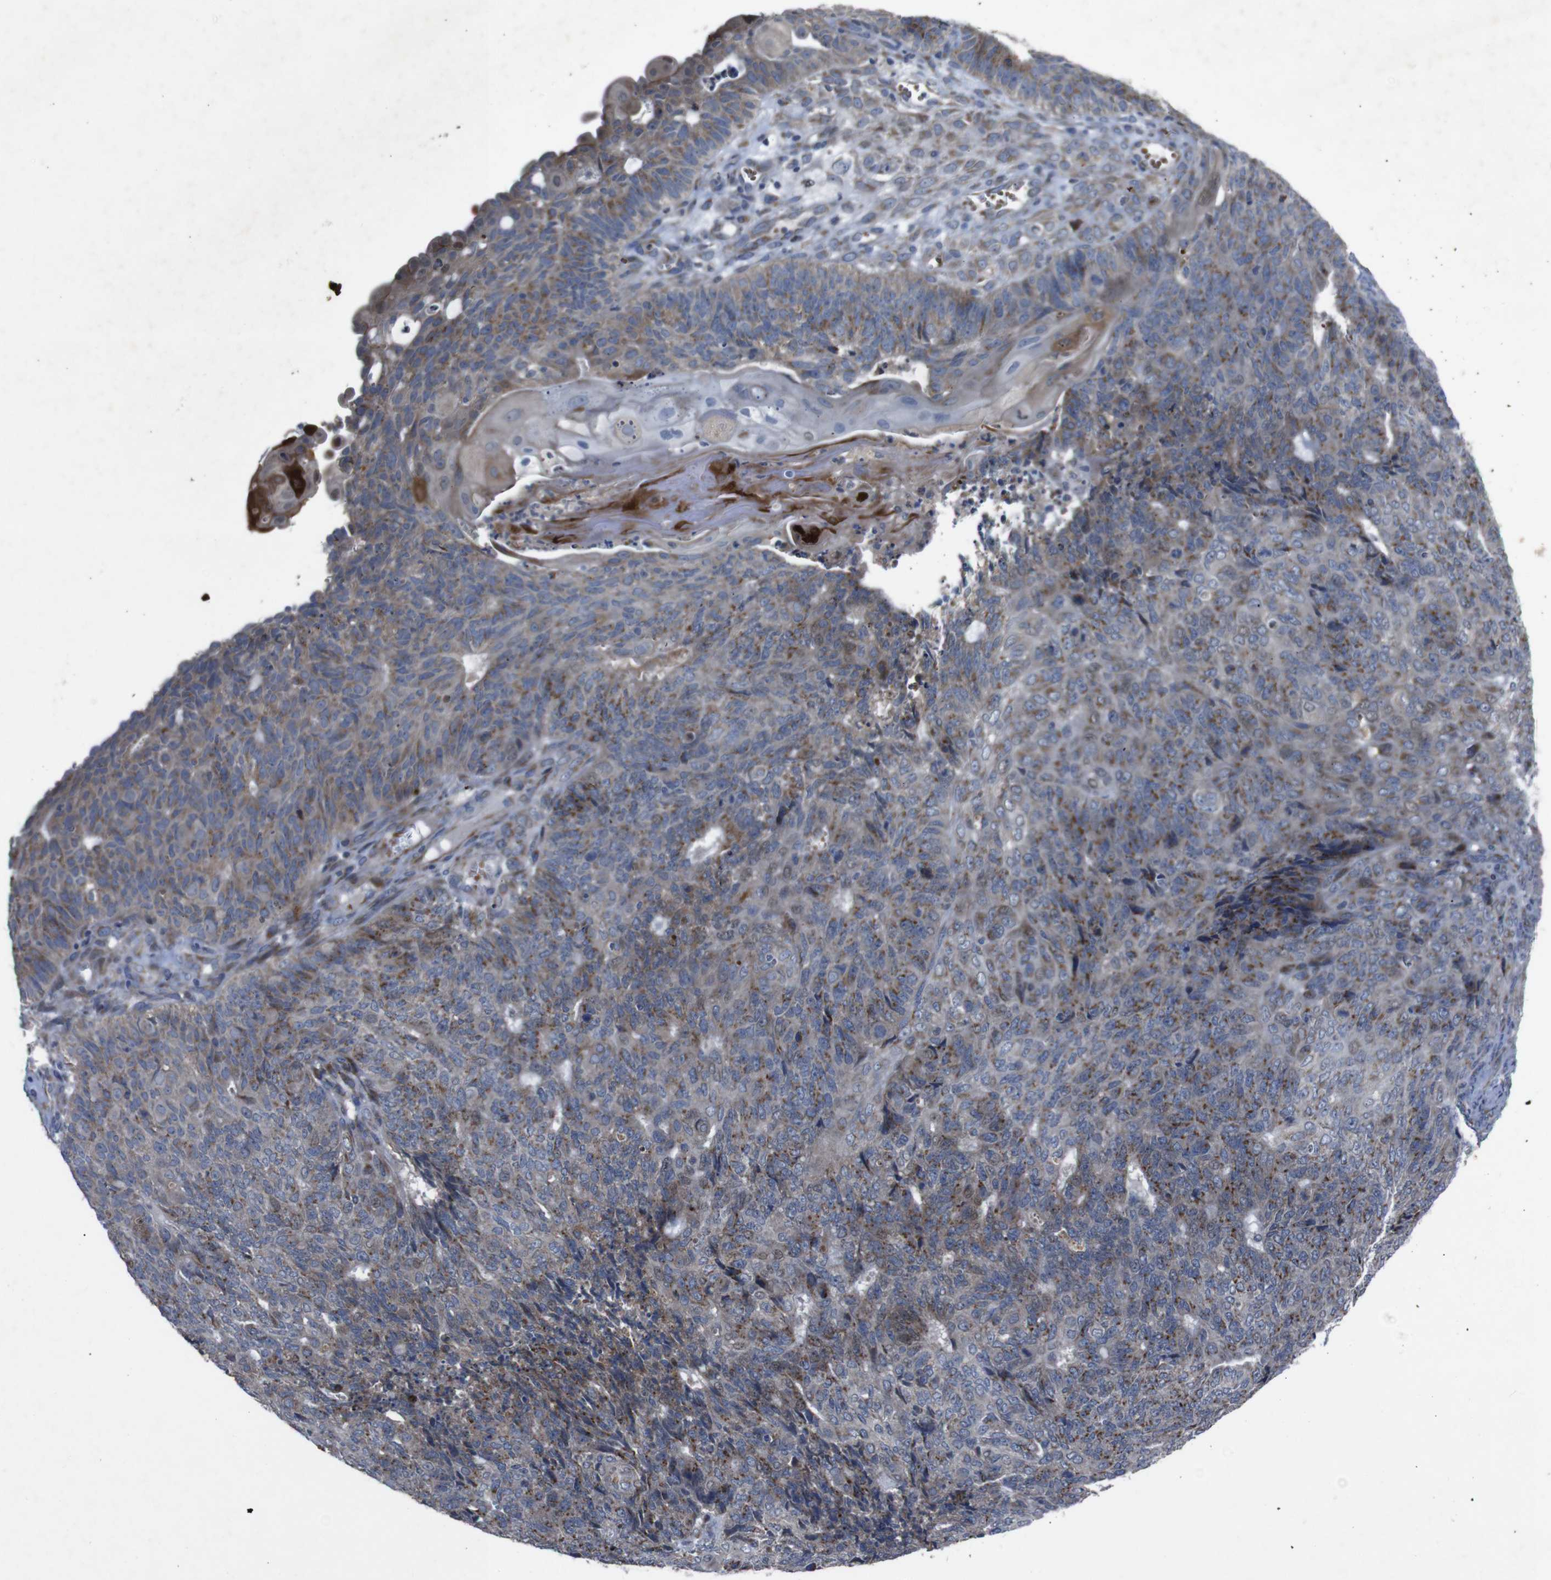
{"staining": {"intensity": "moderate", "quantity": "25%-75%", "location": "cytoplasmic/membranous"}, "tissue": "endometrial cancer", "cell_type": "Tumor cells", "image_type": "cancer", "snomed": [{"axis": "morphology", "description": "Adenocarcinoma, NOS"}, {"axis": "topography", "description": "Endometrium"}], "caption": "Moderate cytoplasmic/membranous expression for a protein is identified in approximately 25%-75% of tumor cells of endometrial cancer (adenocarcinoma) using immunohistochemistry (IHC).", "gene": "CHST10", "patient": {"sex": "female", "age": 32}}